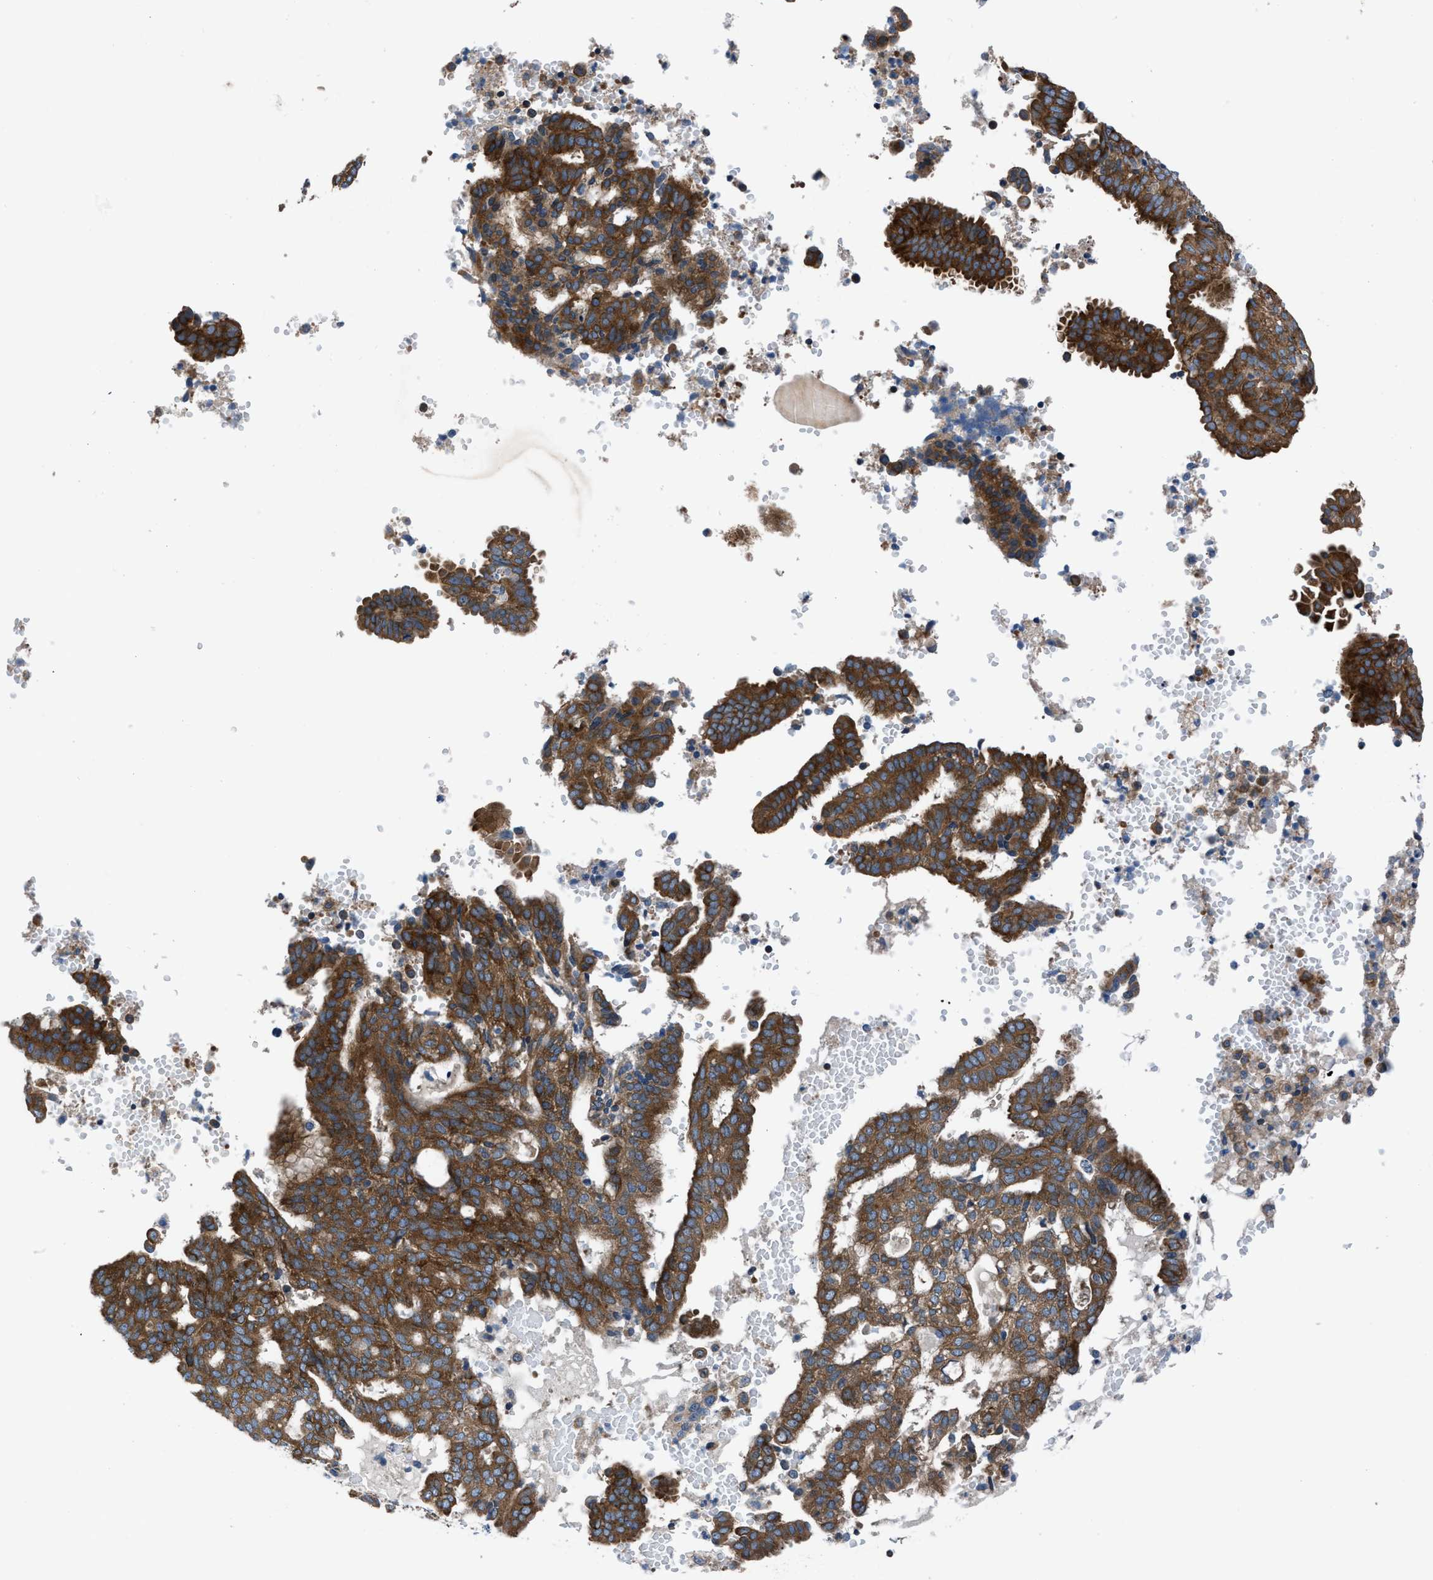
{"staining": {"intensity": "strong", "quantity": ">75%", "location": "cytoplasmic/membranous"}, "tissue": "endometrial cancer", "cell_type": "Tumor cells", "image_type": "cancer", "snomed": [{"axis": "morphology", "description": "Adenocarcinoma, NOS"}, {"axis": "topography", "description": "Endometrium"}], "caption": "High-power microscopy captured an IHC micrograph of endometrial cancer (adenocarcinoma), revealing strong cytoplasmic/membranous staining in approximately >75% of tumor cells.", "gene": "TRIP4", "patient": {"sex": "female", "age": 58}}